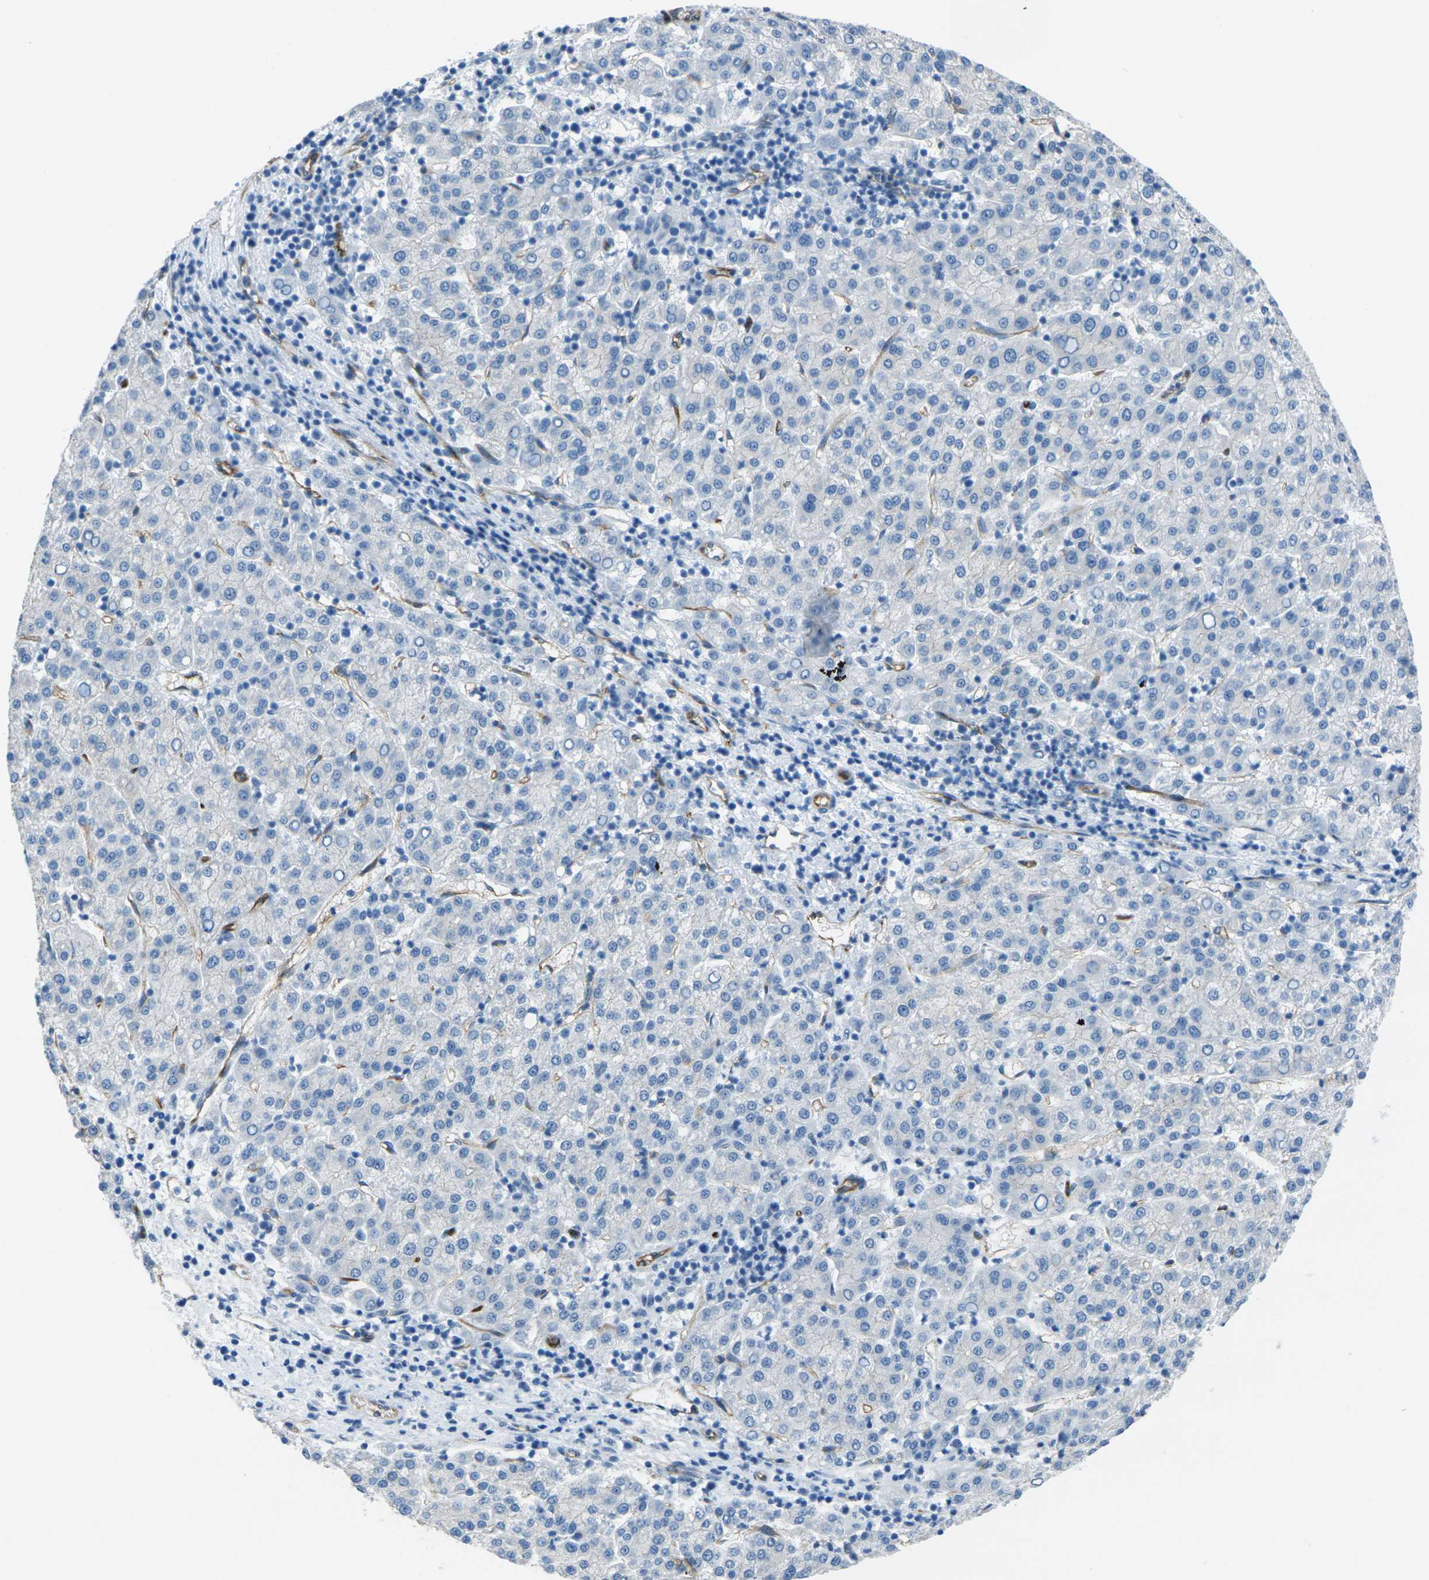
{"staining": {"intensity": "negative", "quantity": "none", "location": "none"}, "tissue": "liver cancer", "cell_type": "Tumor cells", "image_type": "cancer", "snomed": [{"axis": "morphology", "description": "Carcinoma, Hepatocellular, NOS"}, {"axis": "topography", "description": "Liver"}], "caption": "Immunohistochemical staining of human hepatocellular carcinoma (liver) shows no significant expression in tumor cells.", "gene": "HSPA12B", "patient": {"sex": "female", "age": 58}}